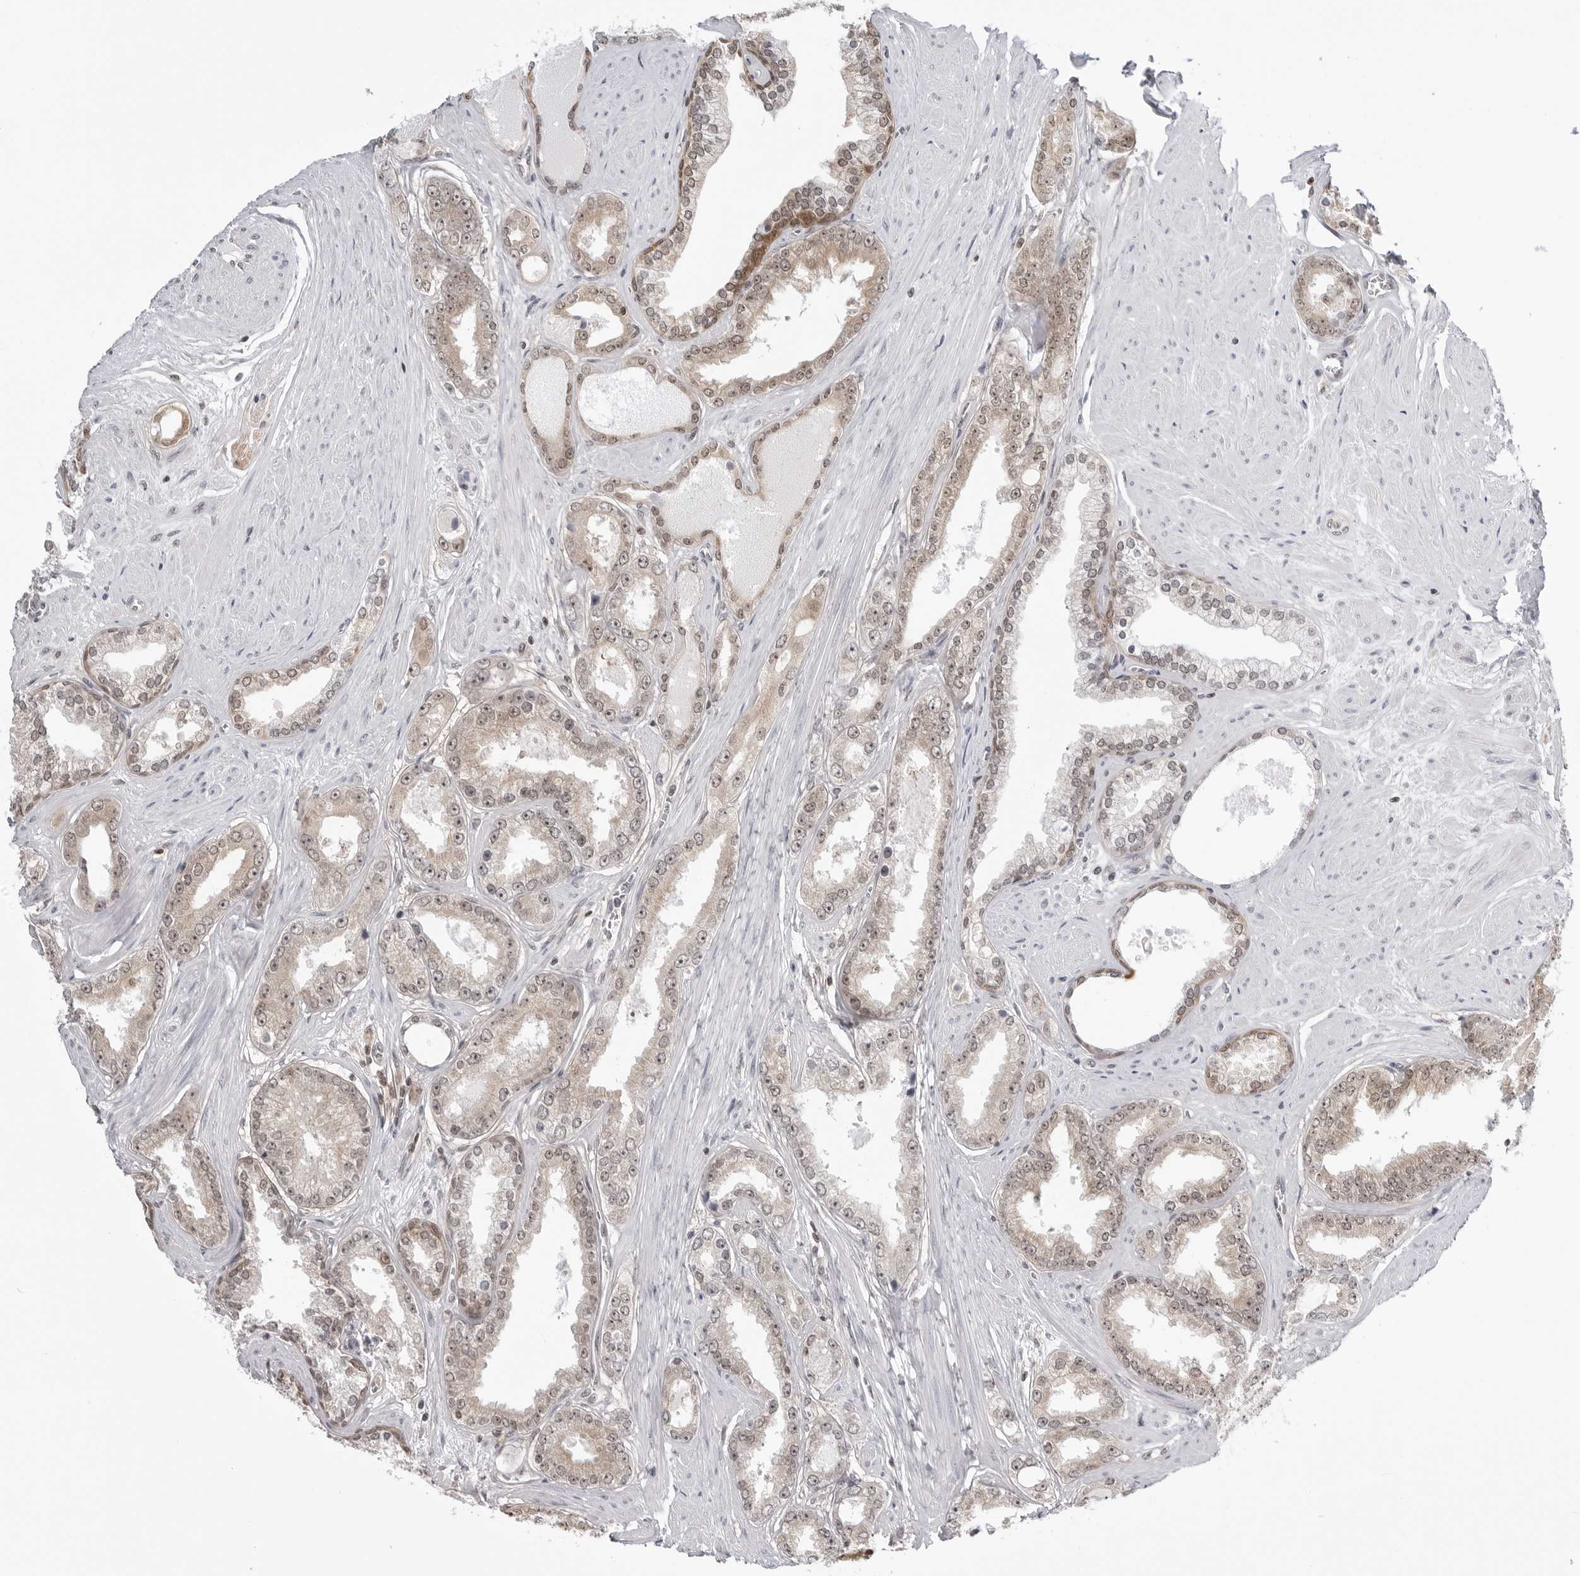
{"staining": {"intensity": "weak", "quantity": ">75%", "location": "cytoplasmic/membranous,nuclear"}, "tissue": "prostate cancer", "cell_type": "Tumor cells", "image_type": "cancer", "snomed": [{"axis": "morphology", "description": "Adenocarcinoma, Low grade"}, {"axis": "topography", "description": "Prostate"}], "caption": "Tumor cells exhibit low levels of weak cytoplasmic/membranous and nuclear positivity in about >75% of cells in low-grade adenocarcinoma (prostate).", "gene": "YWHAG", "patient": {"sex": "male", "age": 62}}